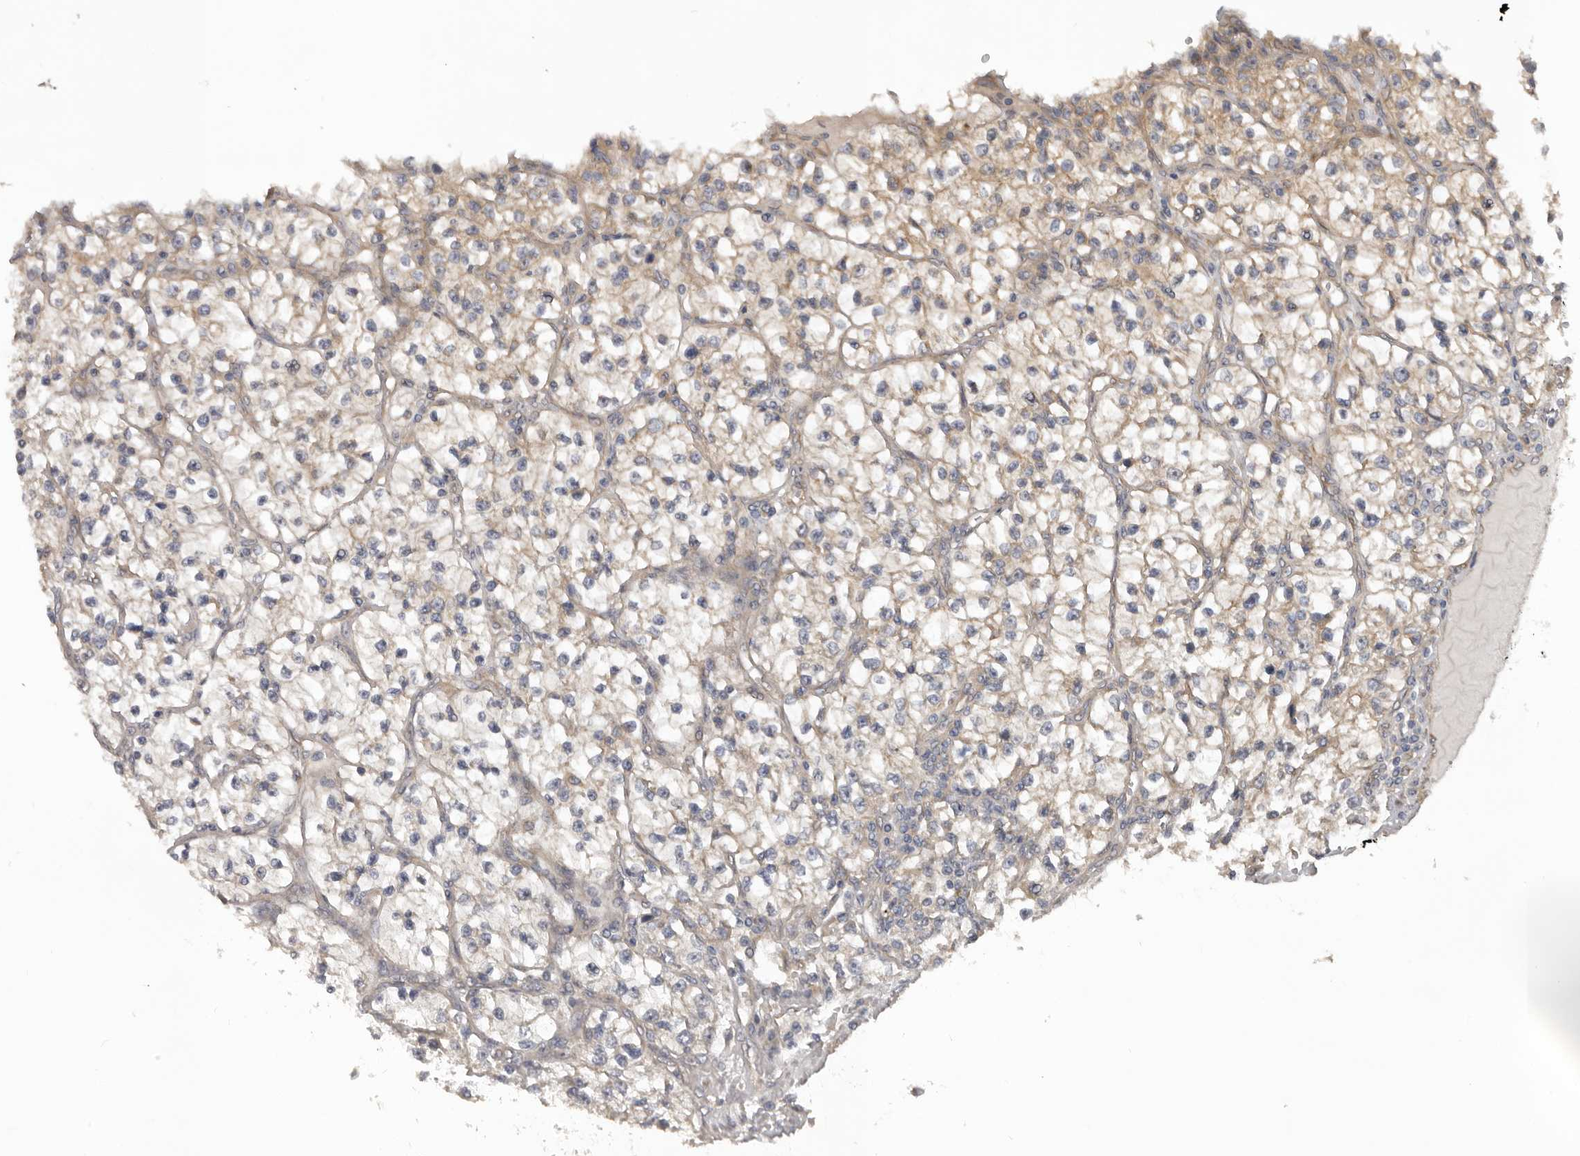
{"staining": {"intensity": "weak", "quantity": "<25%", "location": "cytoplasmic/membranous"}, "tissue": "renal cancer", "cell_type": "Tumor cells", "image_type": "cancer", "snomed": [{"axis": "morphology", "description": "Adenocarcinoma, NOS"}, {"axis": "topography", "description": "Kidney"}], "caption": "Immunohistochemical staining of adenocarcinoma (renal) reveals no significant staining in tumor cells.", "gene": "HINT3", "patient": {"sex": "female", "age": 57}}